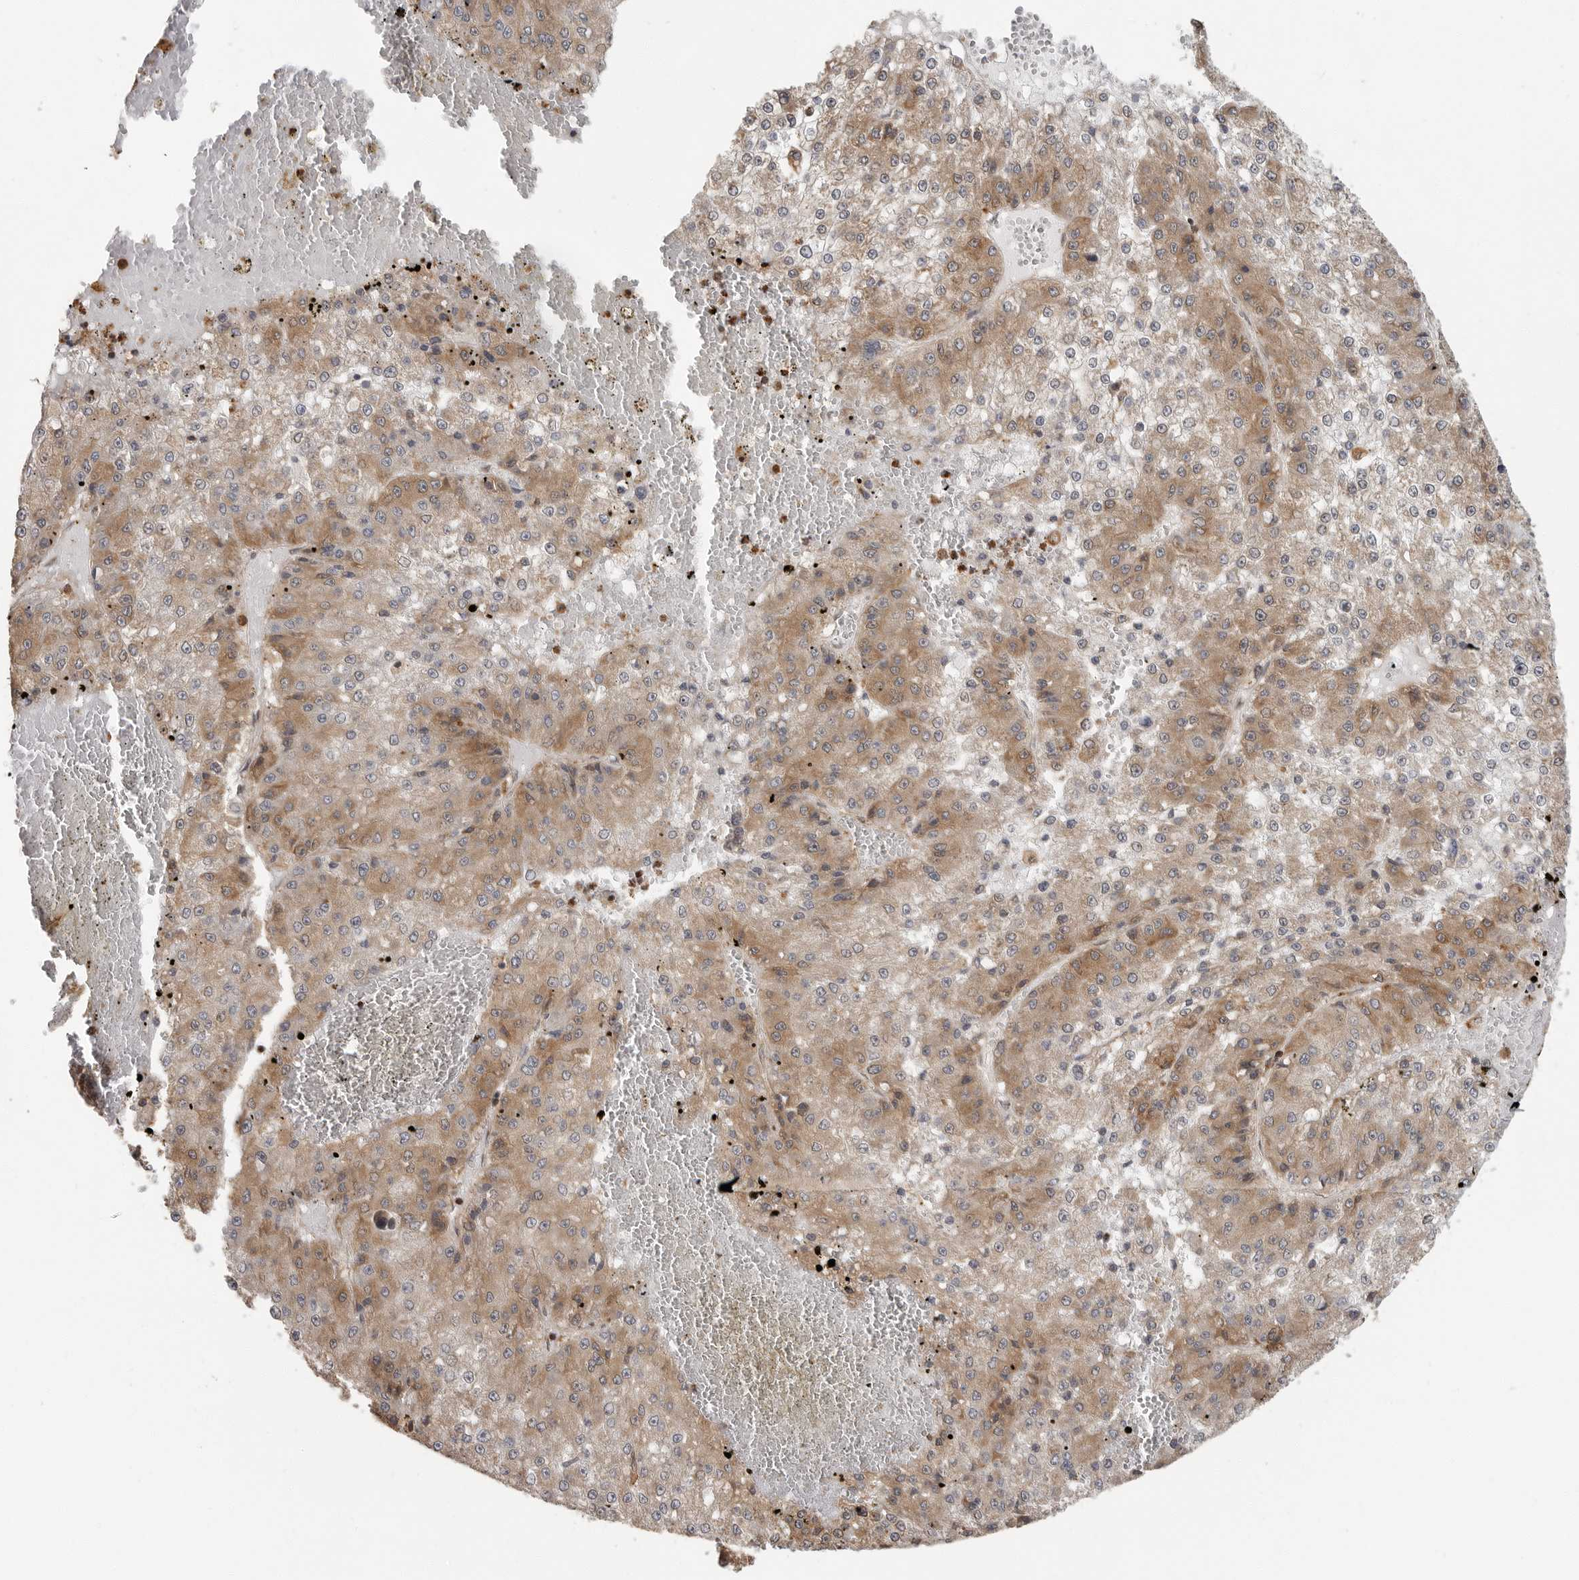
{"staining": {"intensity": "moderate", "quantity": ">75%", "location": "cytoplasmic/membranous"}, "tissue": "liver cancer", "cell_type": "Tumor cells", "image_type": "cancer", "snomed": [{"axis": "morphology", "description": "Carcinoma, Hepatocellular, NOS"}, {"axis": "topography", "description": "Liver"}], "caption": "Tumor cells display moderate cytoplasmic/membranous staining in approximately >75% of cells in liver cancer (hepatocellular carcinoma). (DAB (3,3'-diaminobenzidine) IHC with brightfield microscopy, high magnification).", "gene": "ERN1", "patient": {"sex": "female", "age": 73}}